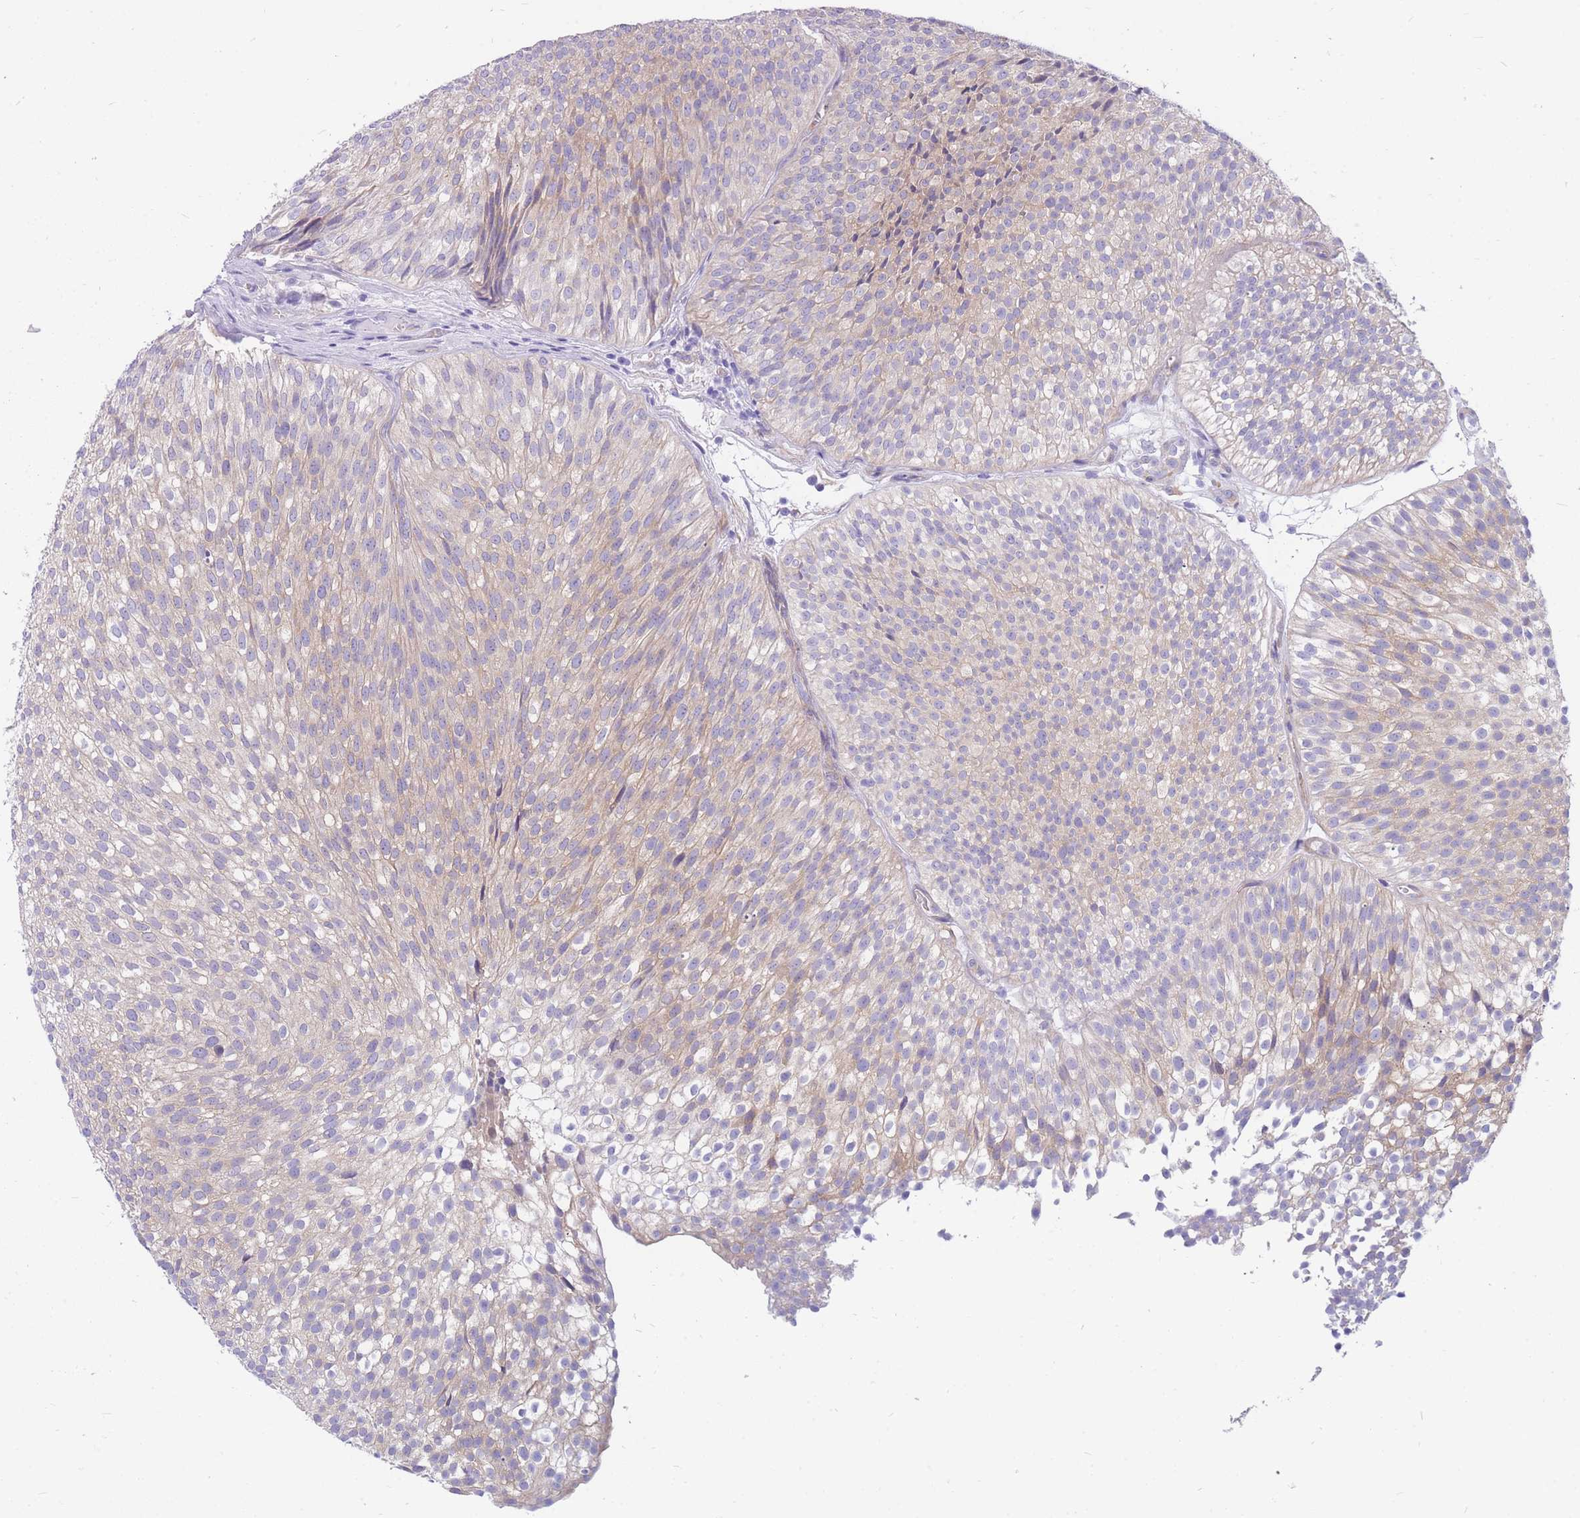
{"staining": {"intensity": "weak", "quantity": "<25%", "location": "cytoplasmic/membranous"}, "tissue": "urothelial cancer", "cell_type": "Tumor cells", "image_type": "cancer", "snomed": [{"axis": "morphology", "description": "Urothelial carcinoma, Low grade"}, {"axis": "topography", "description": "Urinary bladder"}], "caption": "Immunohistochemistry (IHC) histopathology image of neoplastic tissue: urothelial carcinoma (low-grade) stained with DAB (3,3'-diaminobenzidine) demonstrates no significant protein positivity in tumor cells. Brightfield microscopy of immunohistochemistry (IHC) stained with DAB (3,3'-diaminobenzidine) (brown) and hematoxylin (blue), captured at high magnification.", "gene": "MTSS2", "patient": {"sex": "male", "age": 91}}